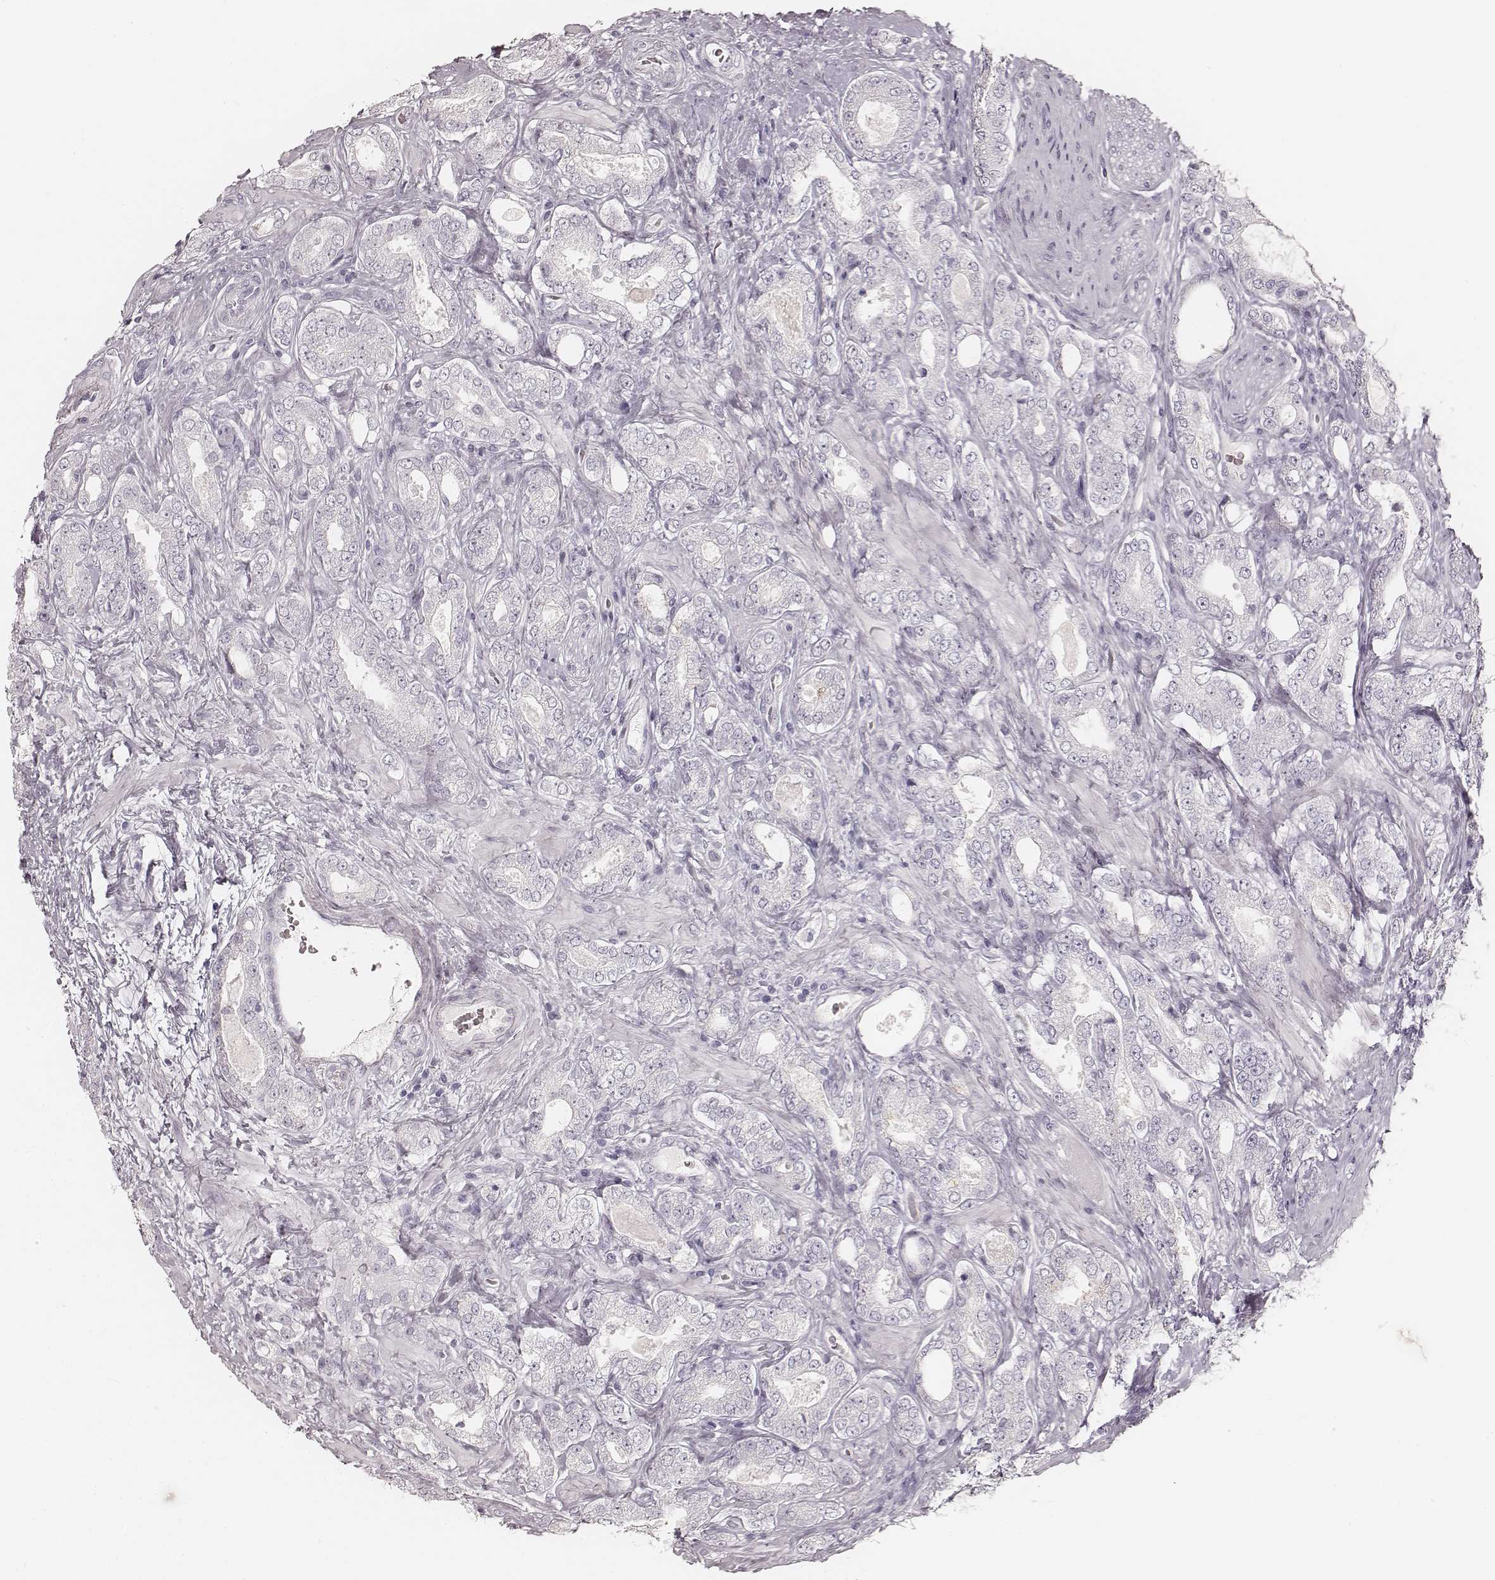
{"staining": {"intensity": "negative", "quantity": "none", "location": "none"}, "tissue": "prostate cancer", "cell_type": "Tumor cells", "image_type": "cancer", "snomed": [{"axis": "morphology", "description": "Adenocarcinoma, NOS"}, {"axis": "topography", "description": "Prostate"}], "caption": "Tumor cells are negative for protein expression in human prostate cancer.", "gene": "KRT26", "patient": {"sex": "male", "age": 64}}